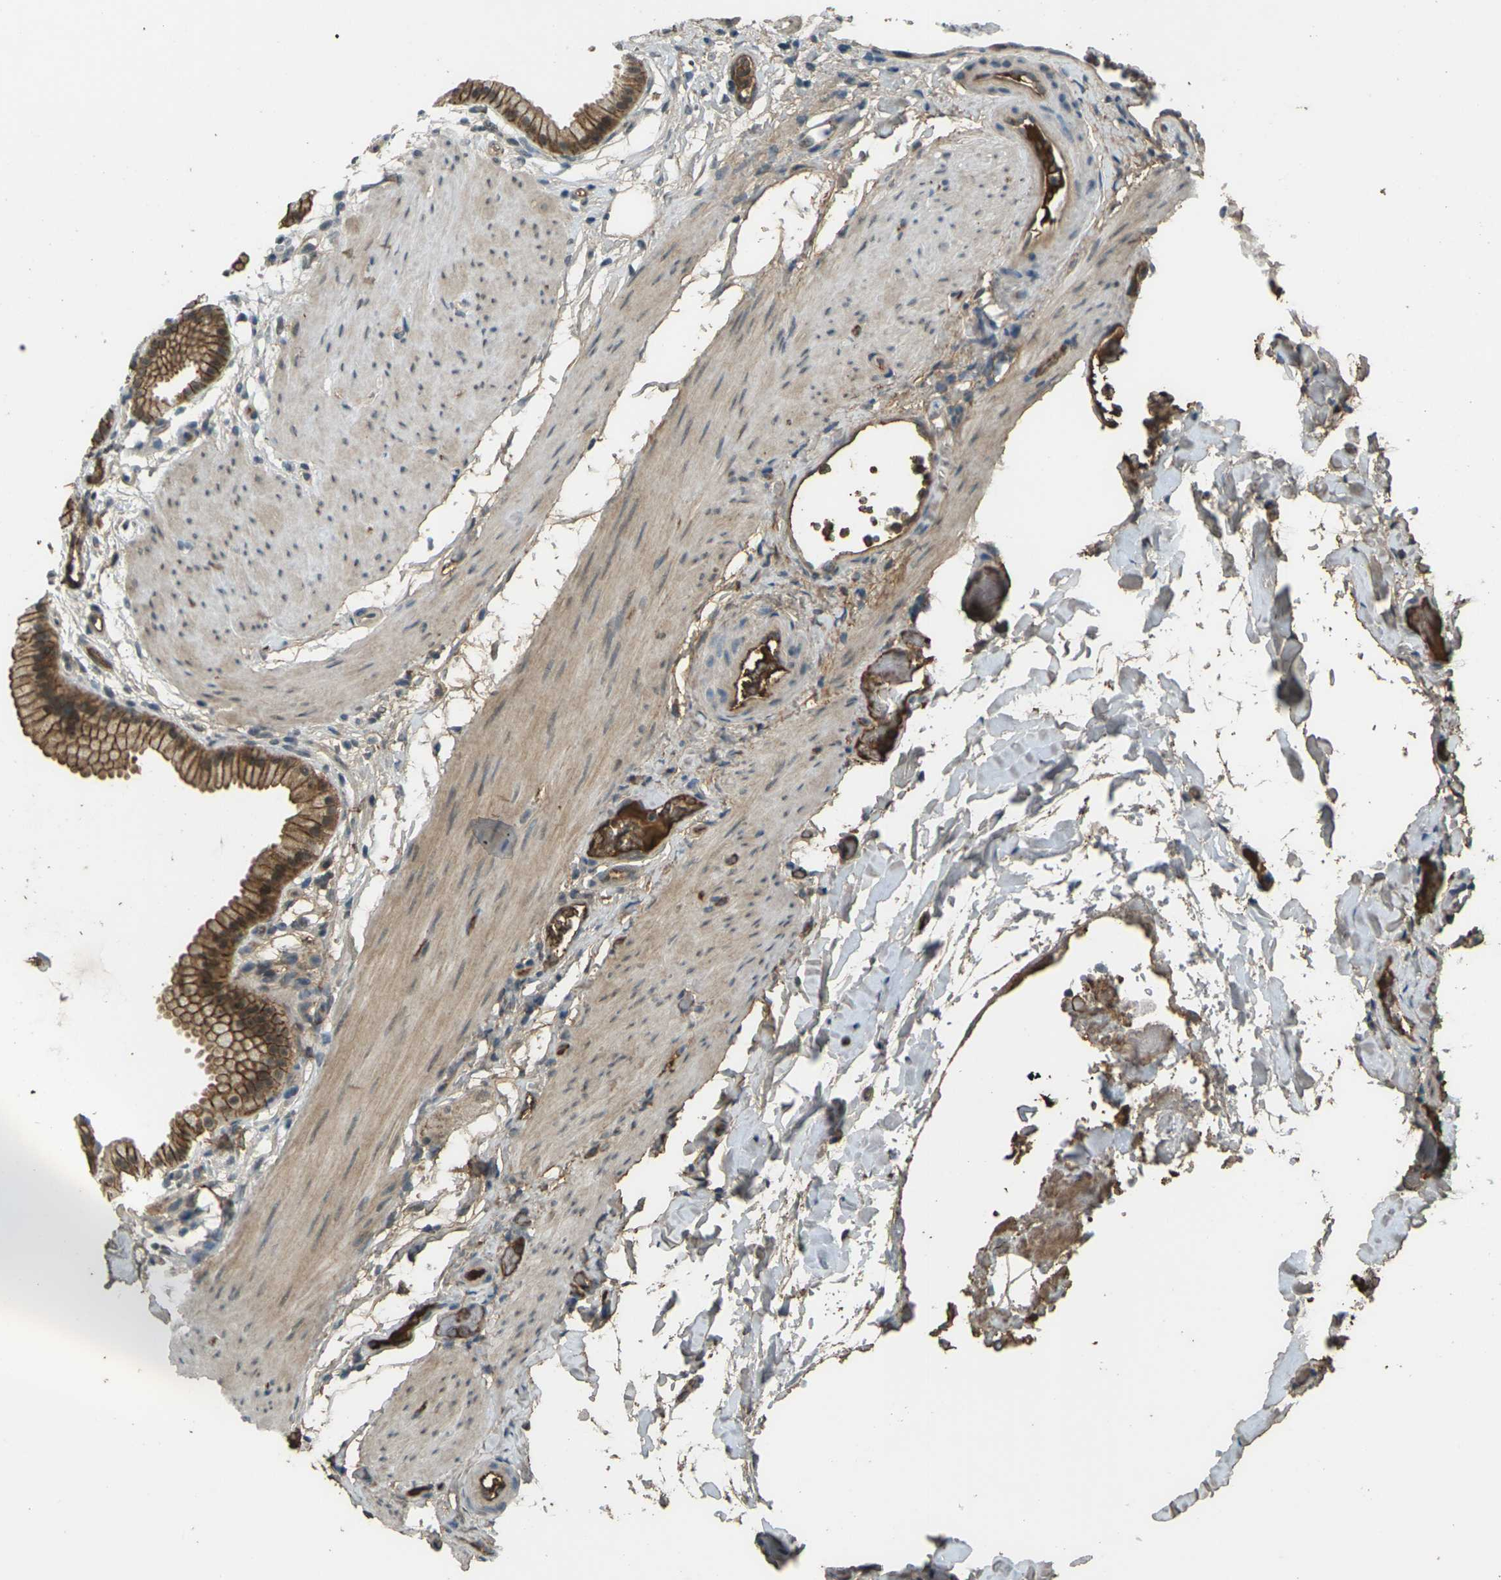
{"staining": {"intensity": "strong", "quantity": ">75%", "location": "cytoplasmic/membranous"}, "tissue": "gallbladder", "cell_type": "Glandular cells", "image_type": "normal", "snomed": [{"axis": "morphology", "description": "Normal tissue, NOS"}, {"axis": "topography", "description": "Gallbladder"}], "caption": "Gallbladder stained with DAB (3,3'-diaminobenzidine) IHC displays high levels of strong cytoplasmic/membranous expression in approximately >75% of glandular cells.", "gene": "CYP1B1", "patient": {"sex": "female", "age": 64}}